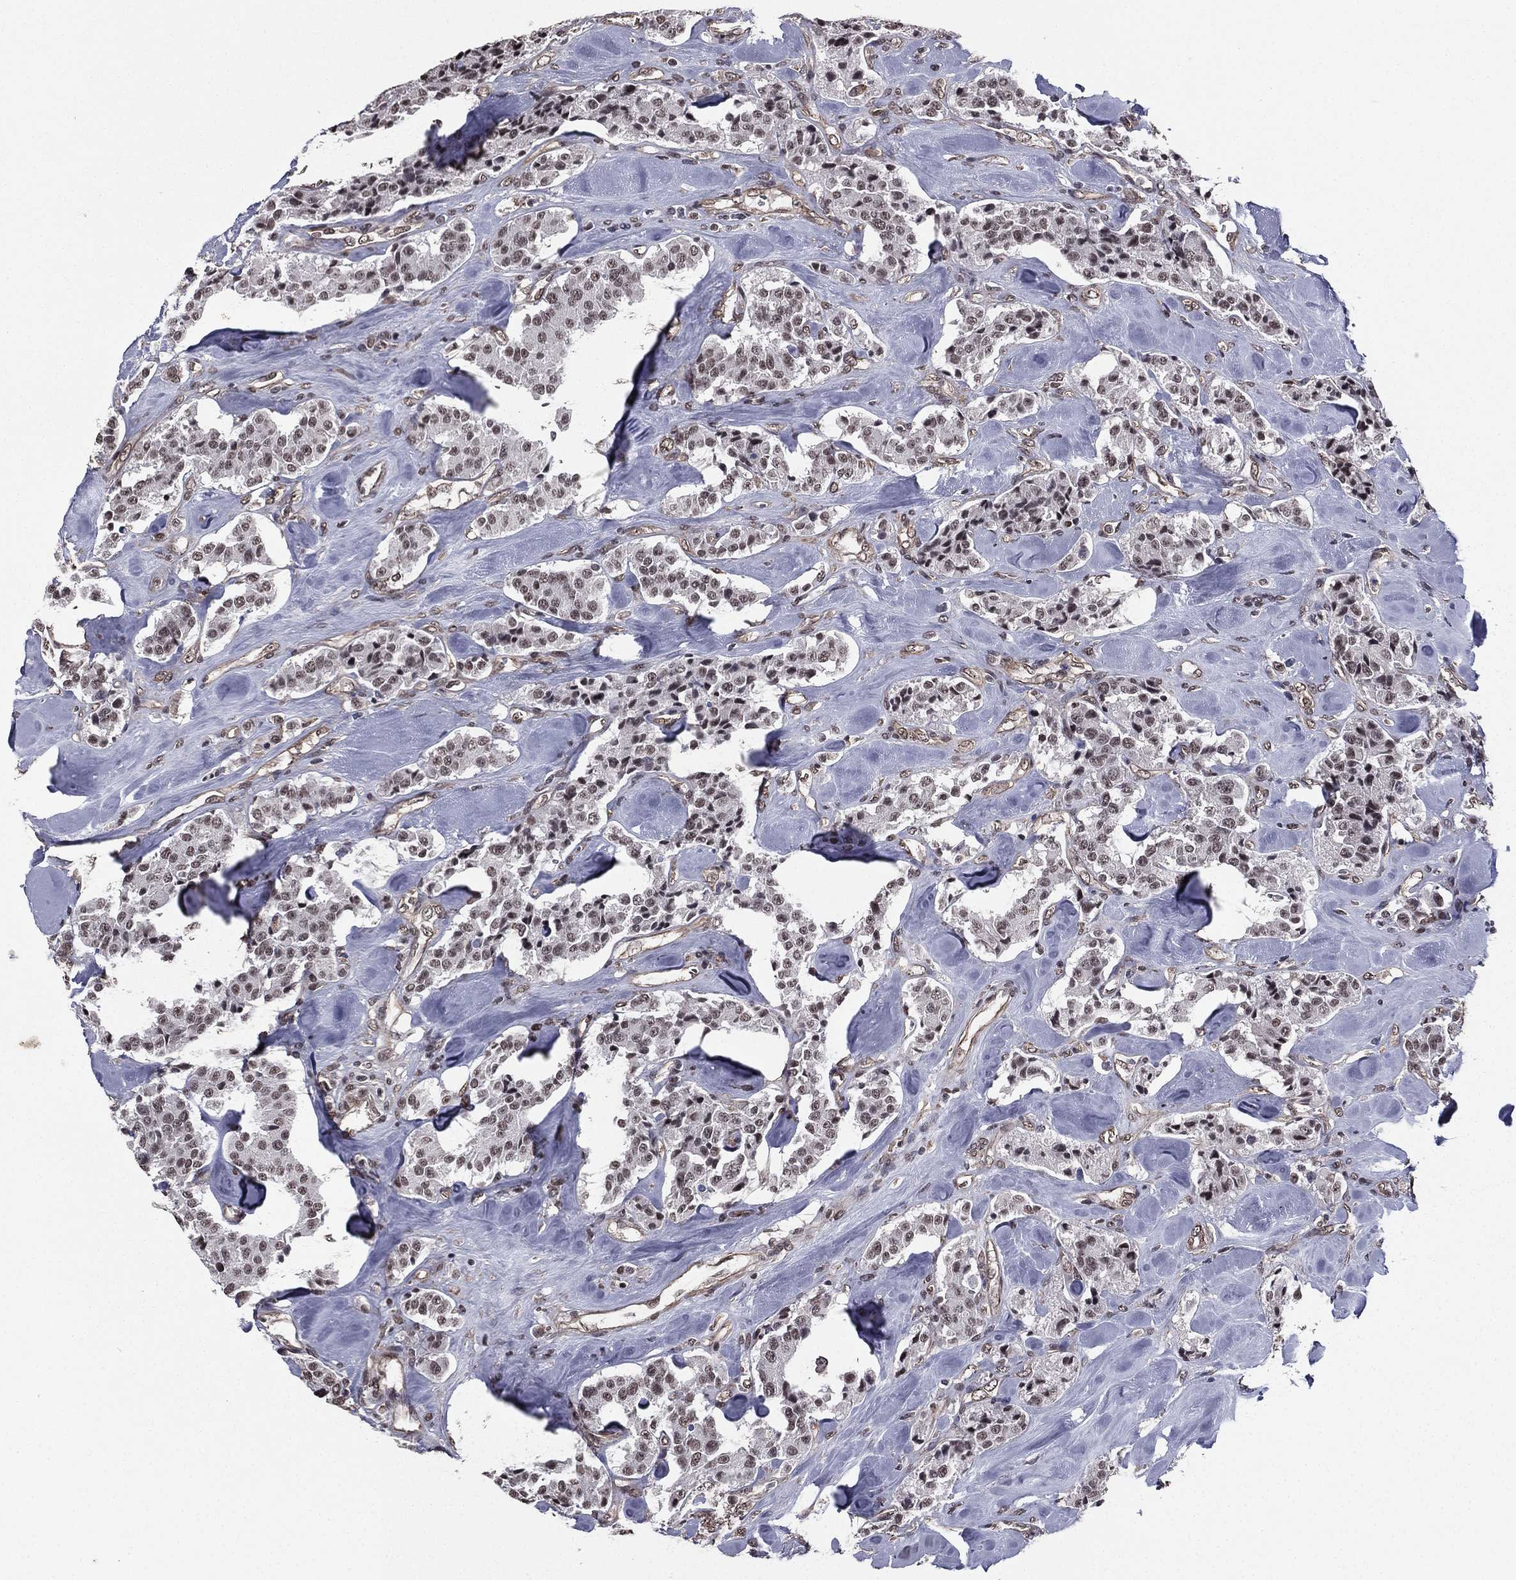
{"staining": {"intensity": "weak", "quantity": "<25%", "location": "nuclear"}, "tissue": "carcinoid", "cell_type": "Tumor cells", "image_type": "cancer", "snomed": [{"axis": "morphology", "description": "Carcinoid, malignant, NOS"}, {"axis": "topography", "description": "Pancreas"}], "caption": "Human carcinoid (malignant) stained for a protein using IHC displays no positivity in tumor cells.", "gene": "RARB", "patient": {"sex": "male", "age": 41}}